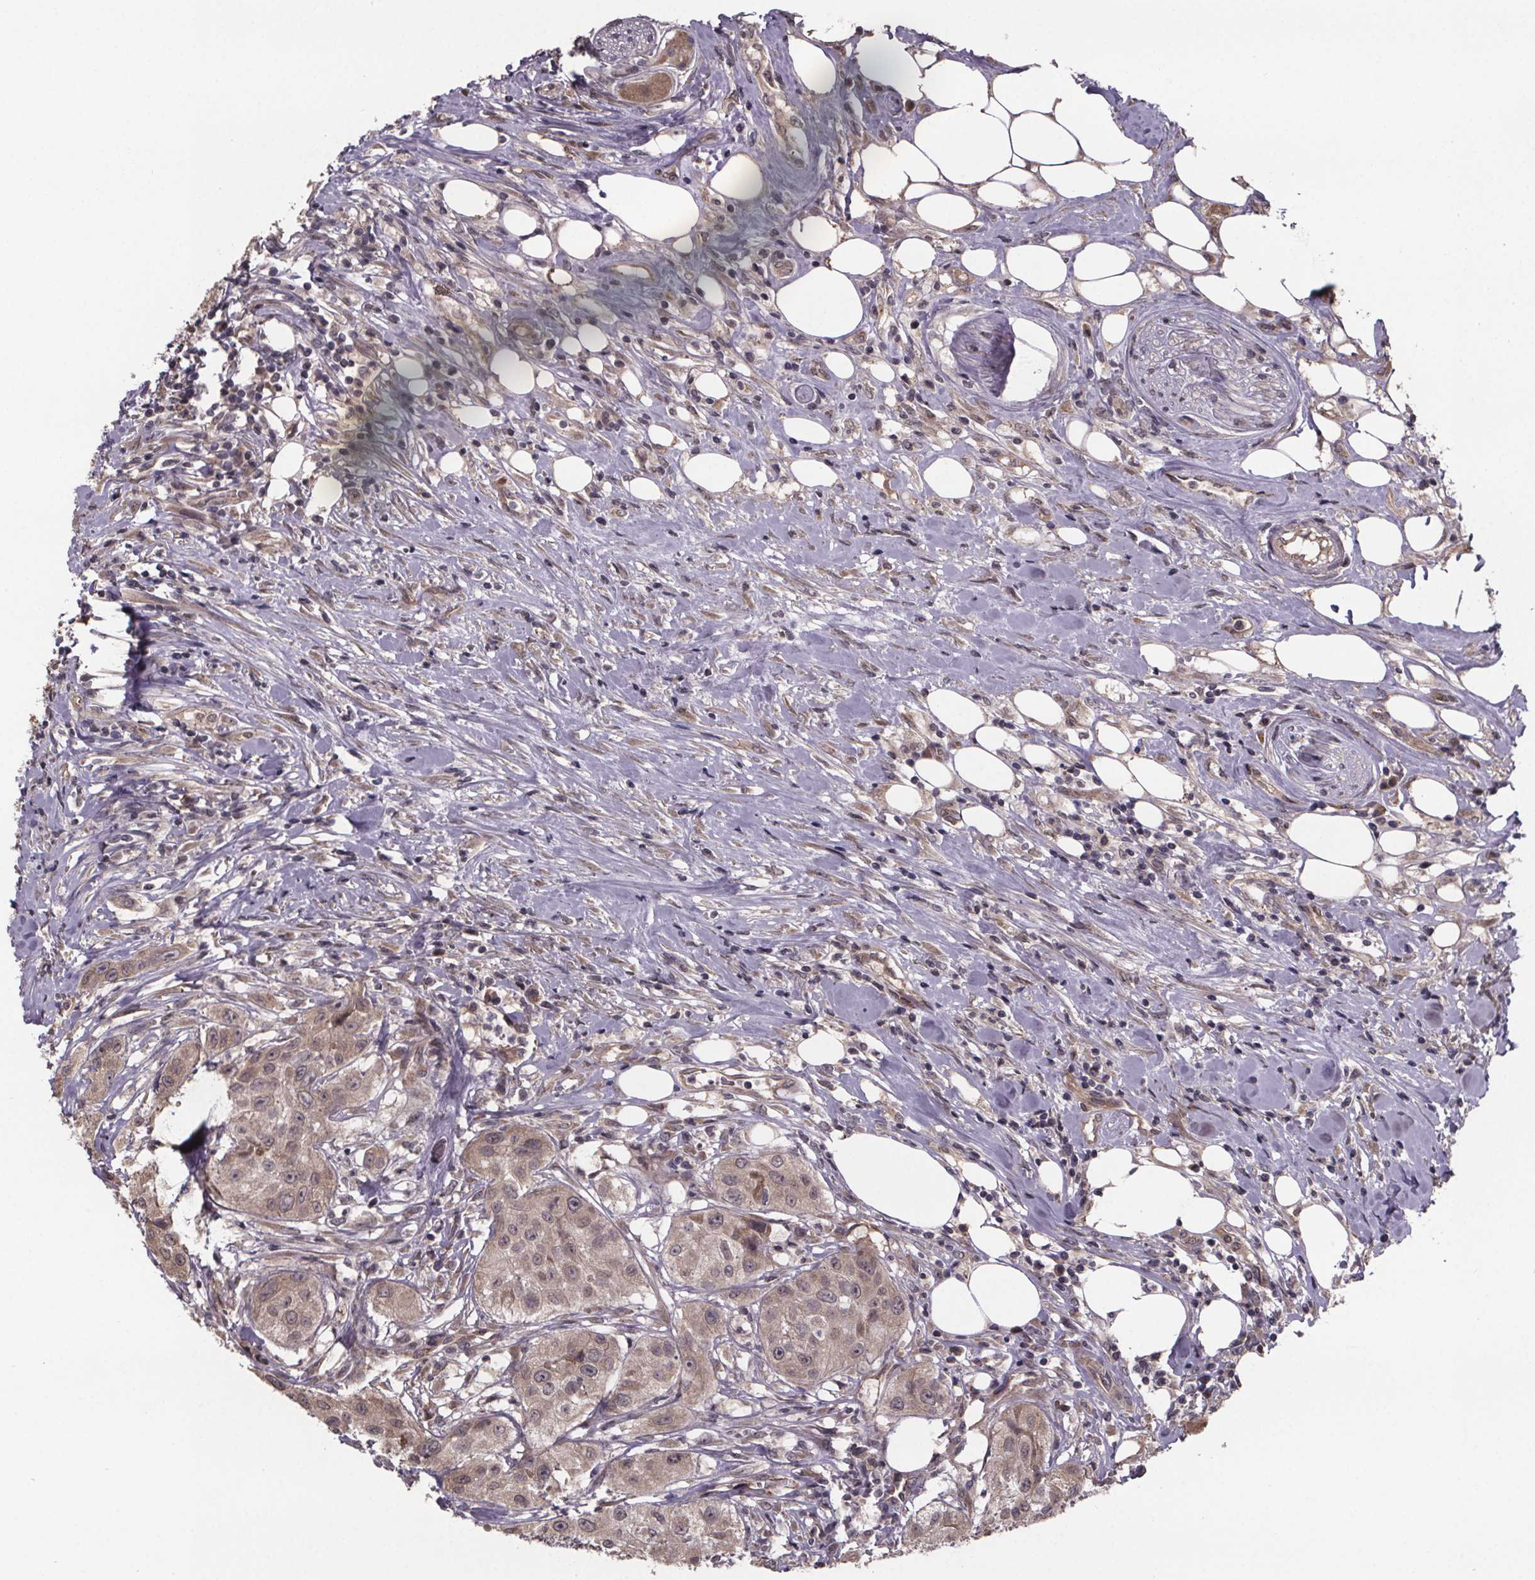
{"staining": {"intensity": "weak", "quantity": ">75%", "location": "cytoplasmic/membranous"}, "tissue": "urothelial cancer", "cell_type": "Tumor cells", "image_type": "cancer", "snomed": [{"axis": "morphology", "description": "Urothelial carcinoma, High grade"}, {"axis": "topography", "description": "Urinary bladder"}], "caption": "Protein expression analysis of urothelial cancer displays weak cytoplasmic/membranous staining in approximately >75% of tumor cells. (brown staining indicates protein expression, while blue staining denotes nuclei).", "gene": "SAT1", "patient": {"sex": "male", "age": 79}}